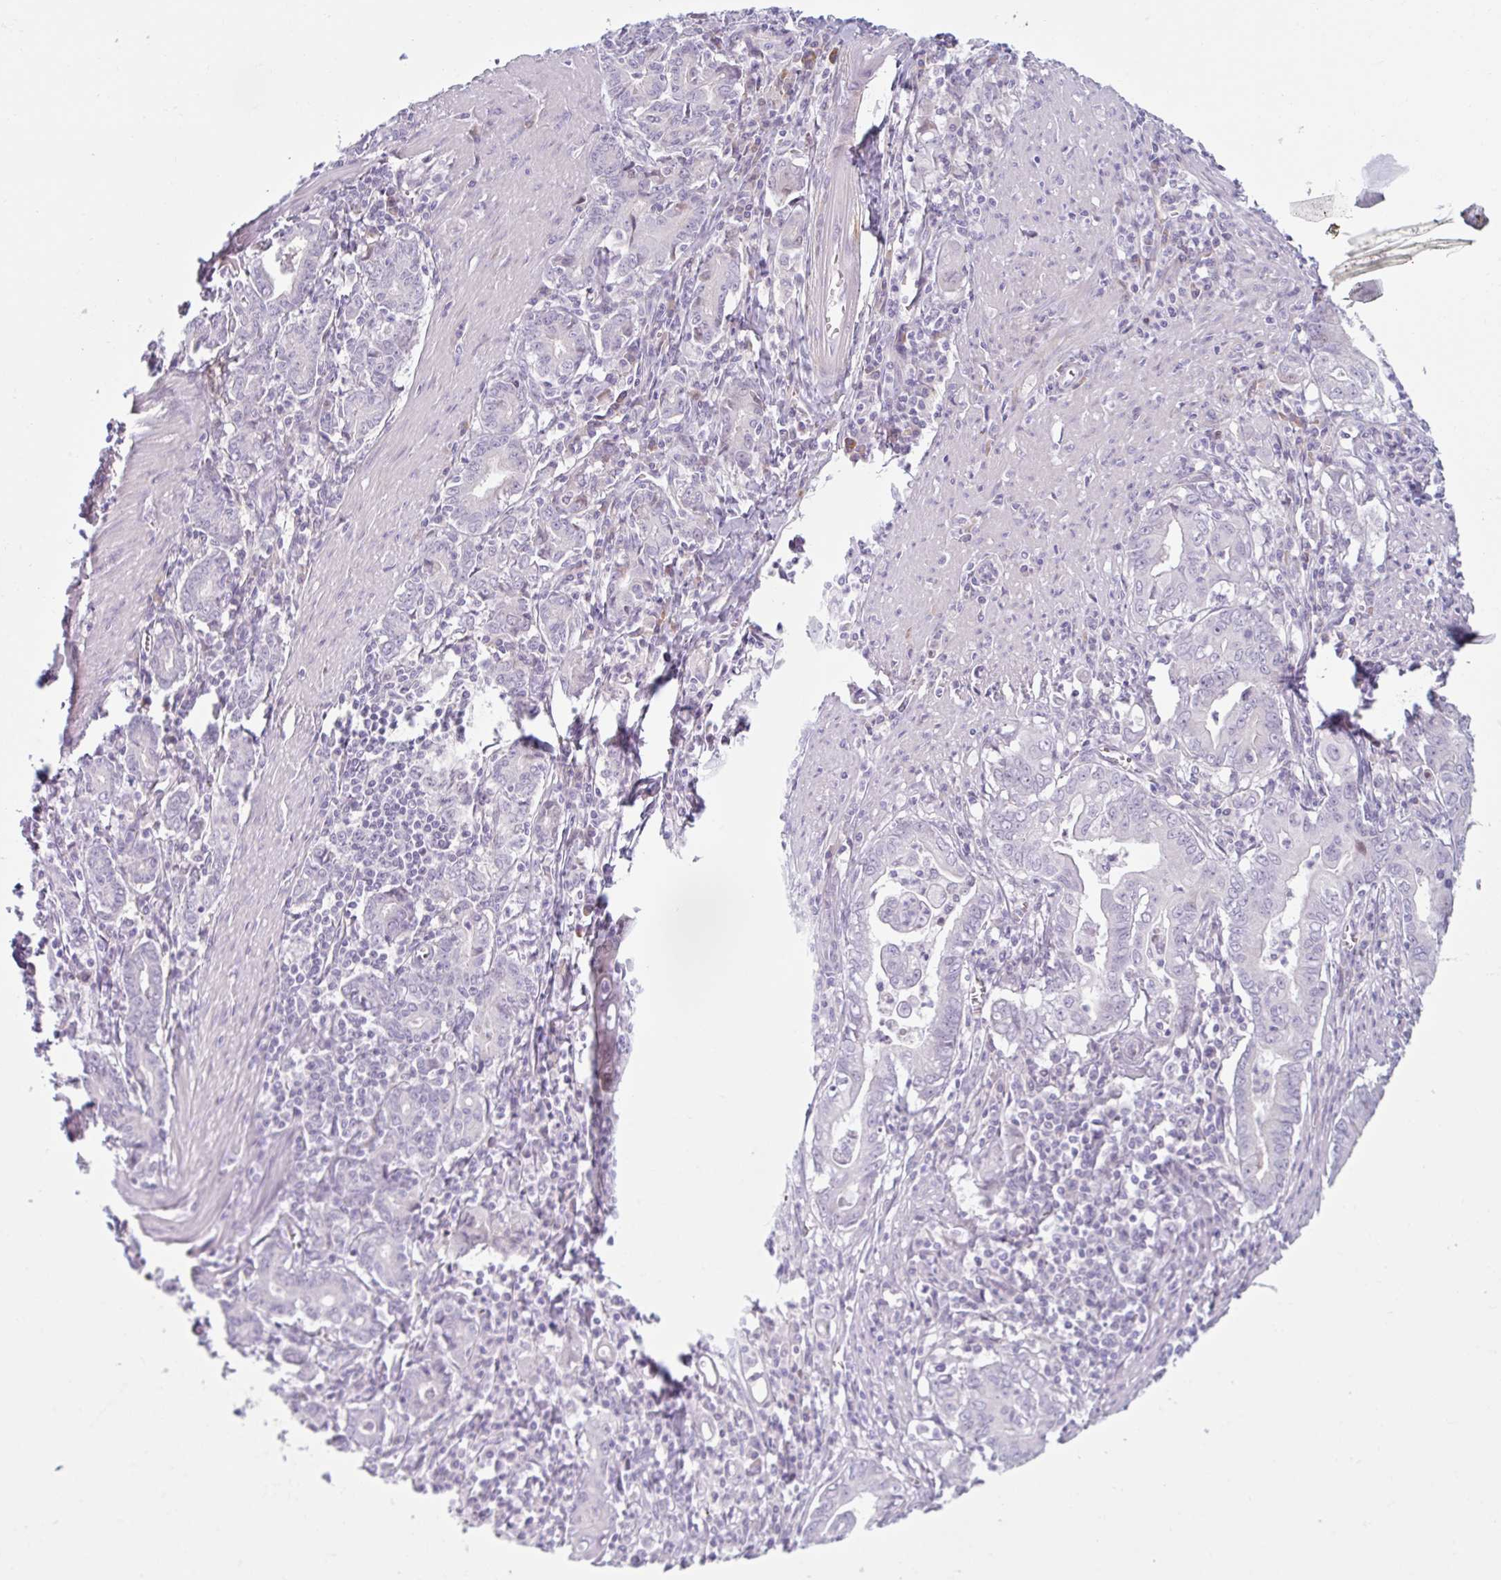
{"staining": {"intensity": "negative", "quantity": "none", "location": "none"}, "tissue": "stomach cancer", "cell_type": "Tumor cells", "image_type": "cancer", "snomed": [{"axis": "morphology", "description": "Adenocarcinoma, NOS"}, {"axis": "topography", "description": "Stomach, upper"}], "caption": "An image of adenocarcinoma (stomach) stained for a protein shows no brown staining in tumor cells.", "gene": "MYH10", "patient": {"sex": "female", "age": 79}}